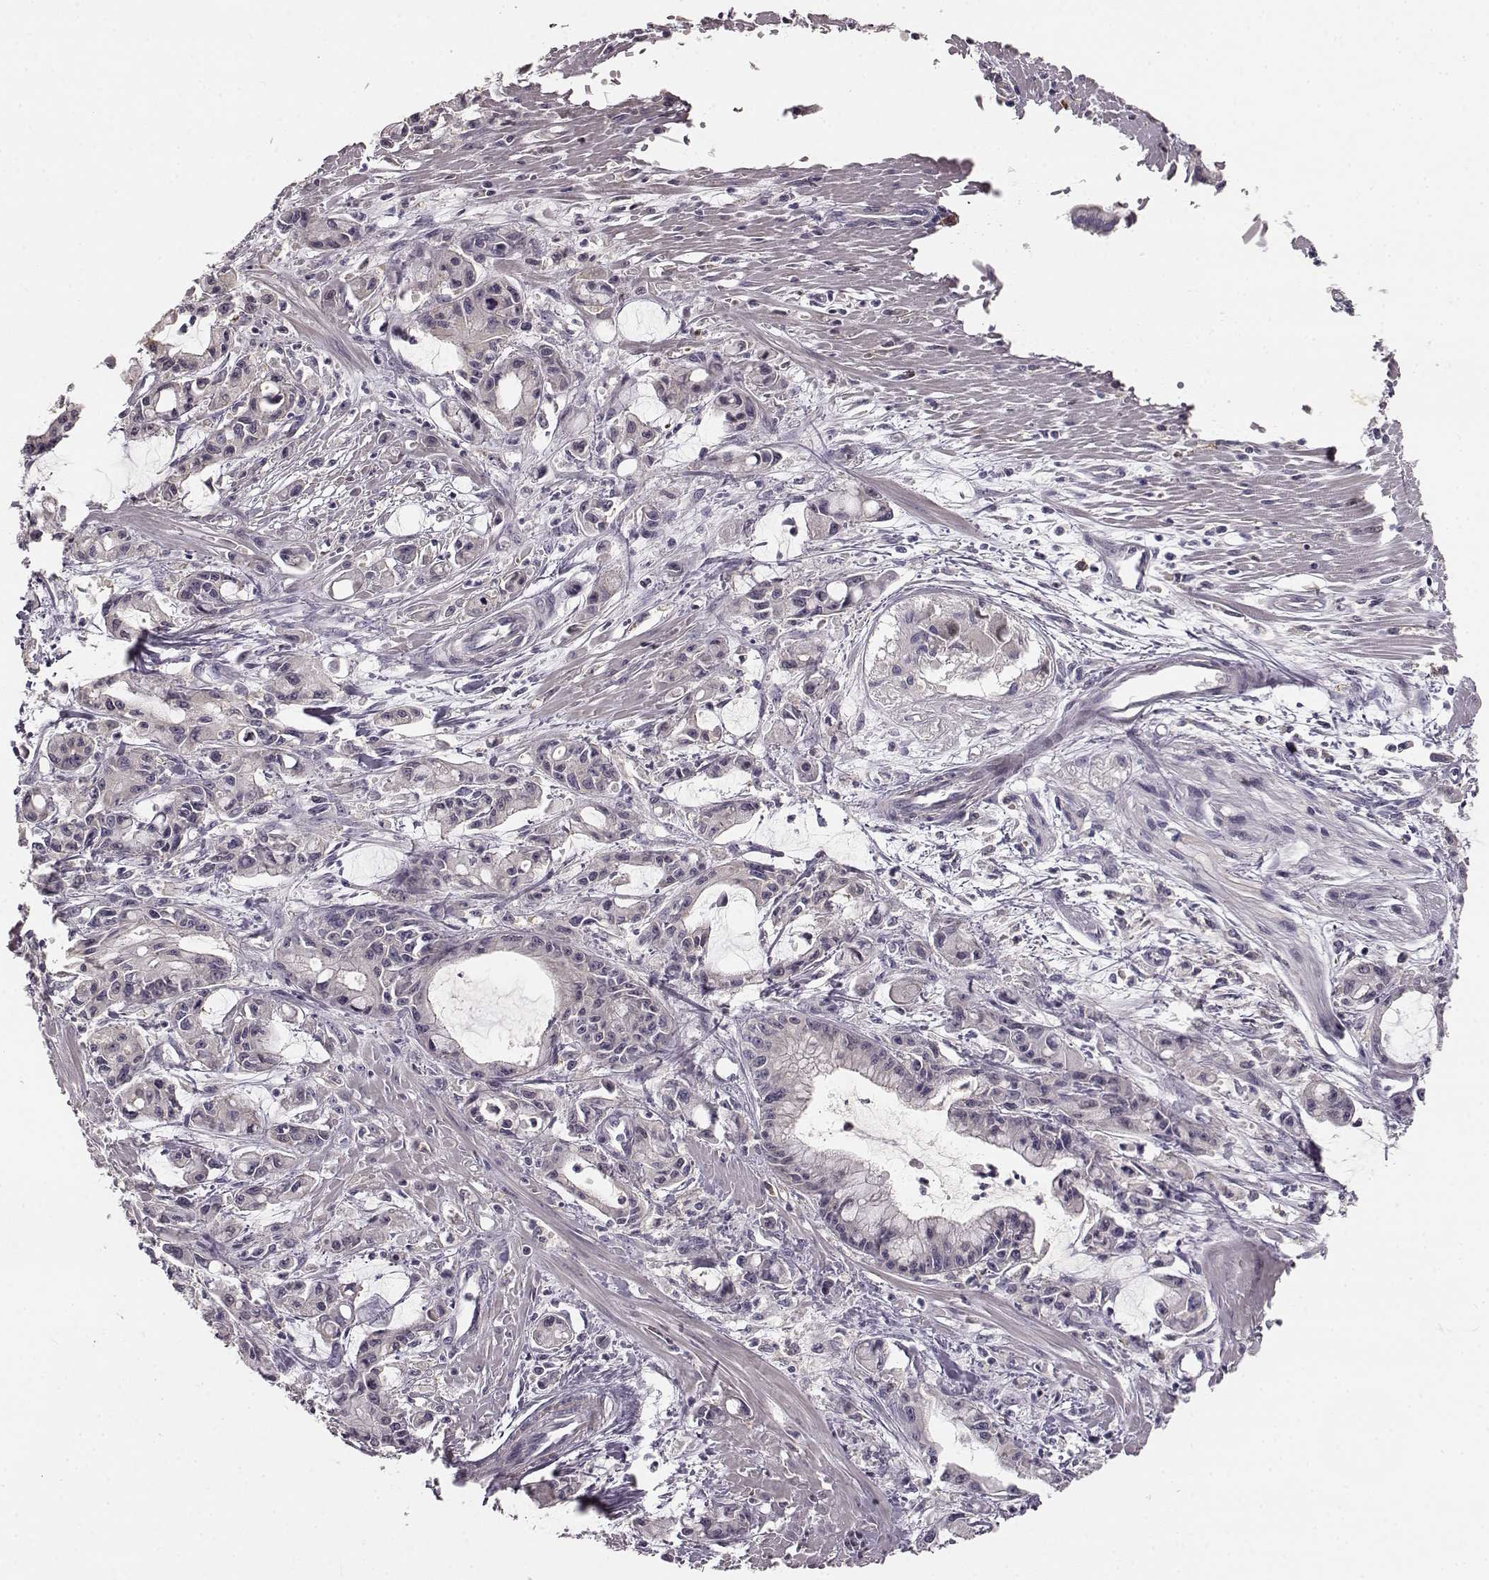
{"staining": {"intensity": "weak", "quantity": "<25%", "location": "cytoplasmic/membranous"}, "tissue": "pancreatic cancer", "cell_type": "Tumor cells", "image_type": "cancer", "snomed": [{"axis": "morphology", "description": "Adenocarcinoma, NOS"}, {"axis": "topography", "description": "Pancreas"}], "caption": "A high-resolution micrograph shows immunohistochemistry (IHC) staining of pancreatic cancer (adenocarcinoma), which exhibits no significant expression in tumor cells. The staining is performed using DAB (3,3'-diaminobenzidine) brown chromogen with nuclei counter-stained in using hematoxylin.", "gene": "GPR50", "patient": {"sex": "male", "age": 48}}